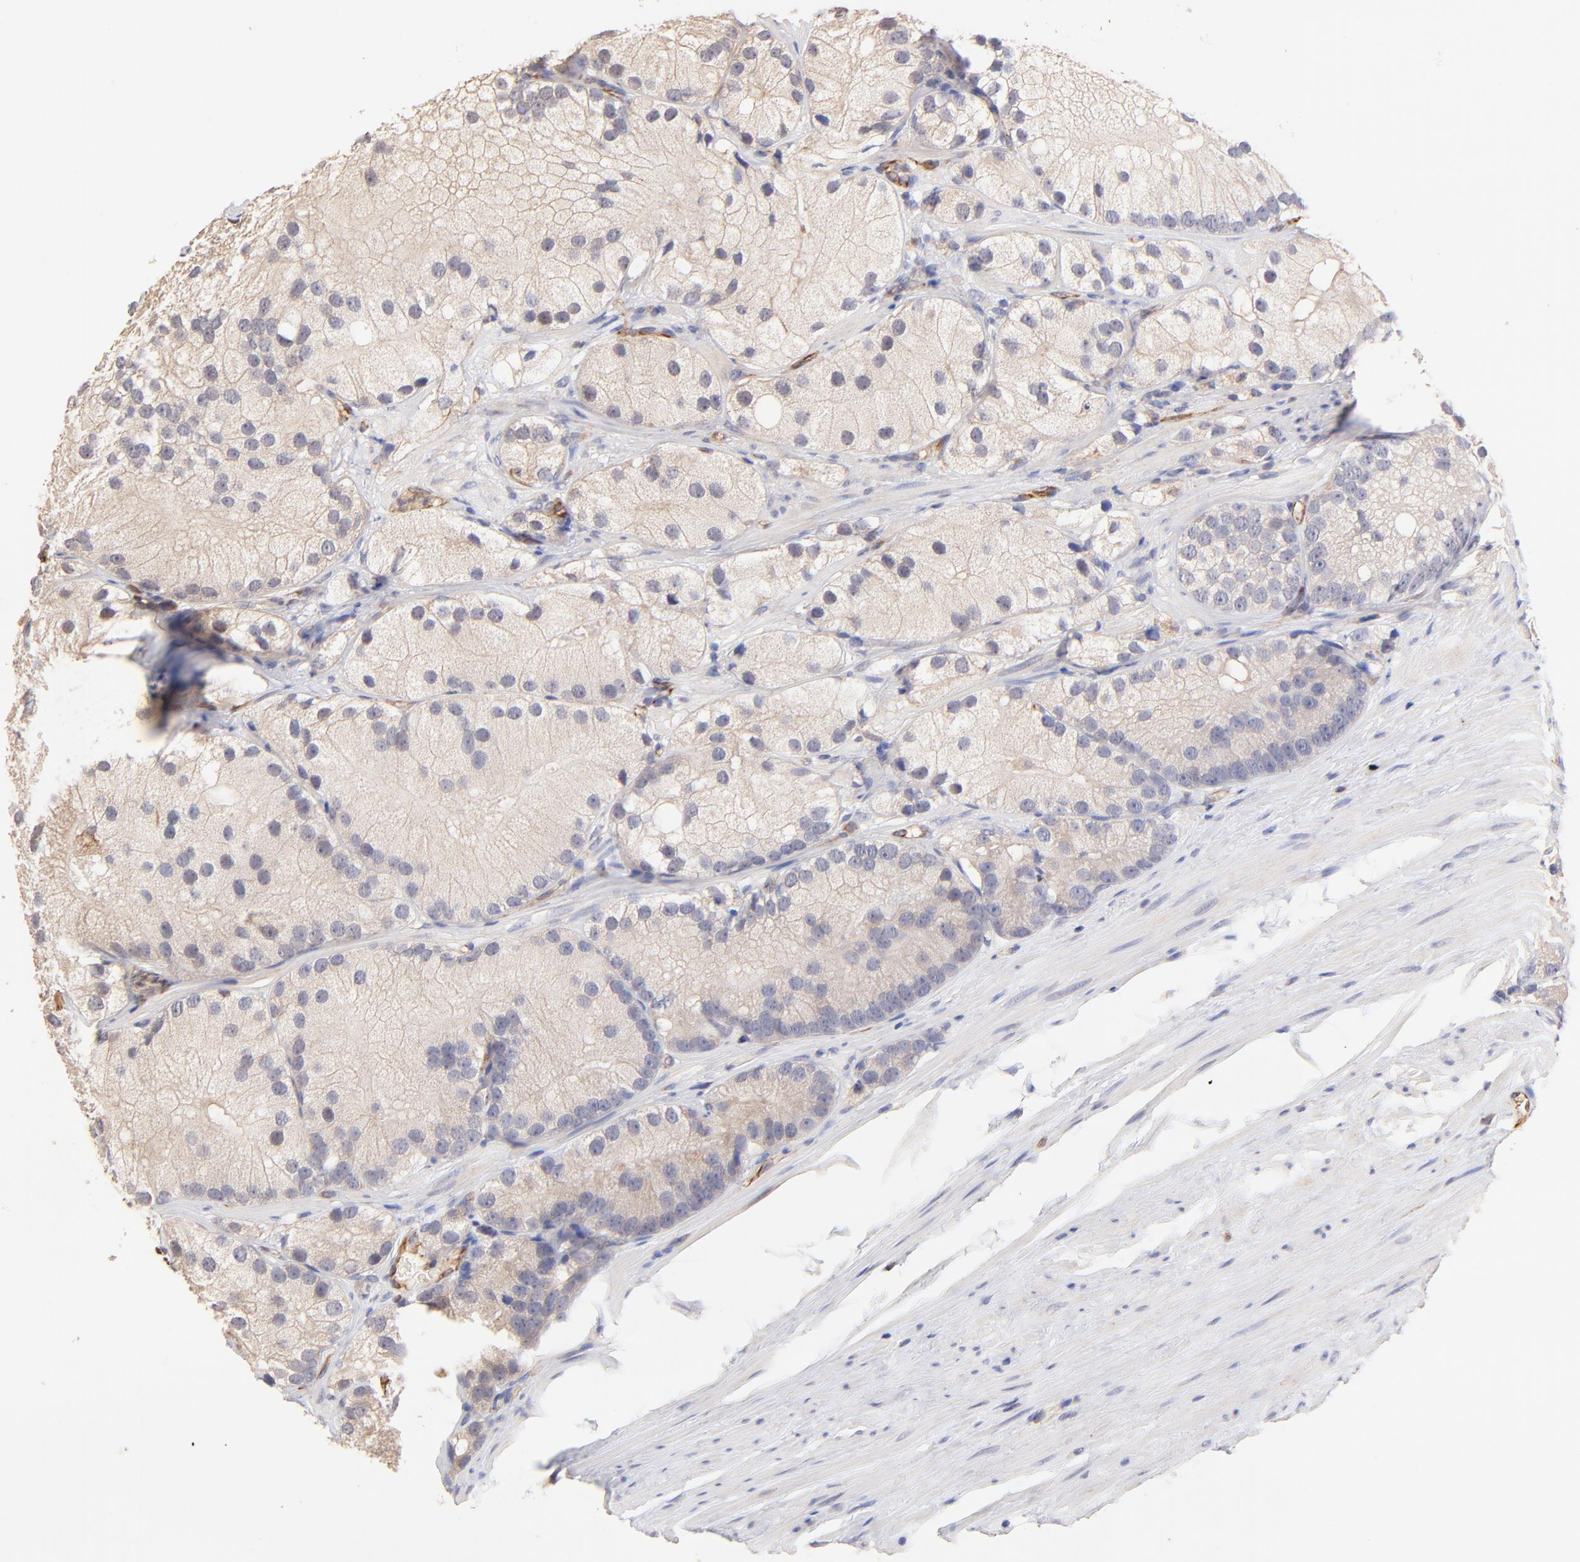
{"staining": {"intensity": "weak", "quantity": ">75%", "location": "cytoplasmic/membranous"}, "tissue": "prostate cancer", "cell_type": "Tumor cells", "image_type": "cancer", "snomed": [{"axis": "morphology", "description": "Adenocarcinoma, Low grade"}, {"axis": "topography", "description": "Prostate"}], "caption": "DAB immunohistochemical staining of prostate low-grade adenocarcinoma exhibits weak cytoplasmic/membranous protein expression in approximately >75% of tumor cells.", "gene": "TNFAIP3", "patient": {"sex": "male", "age": 69}}